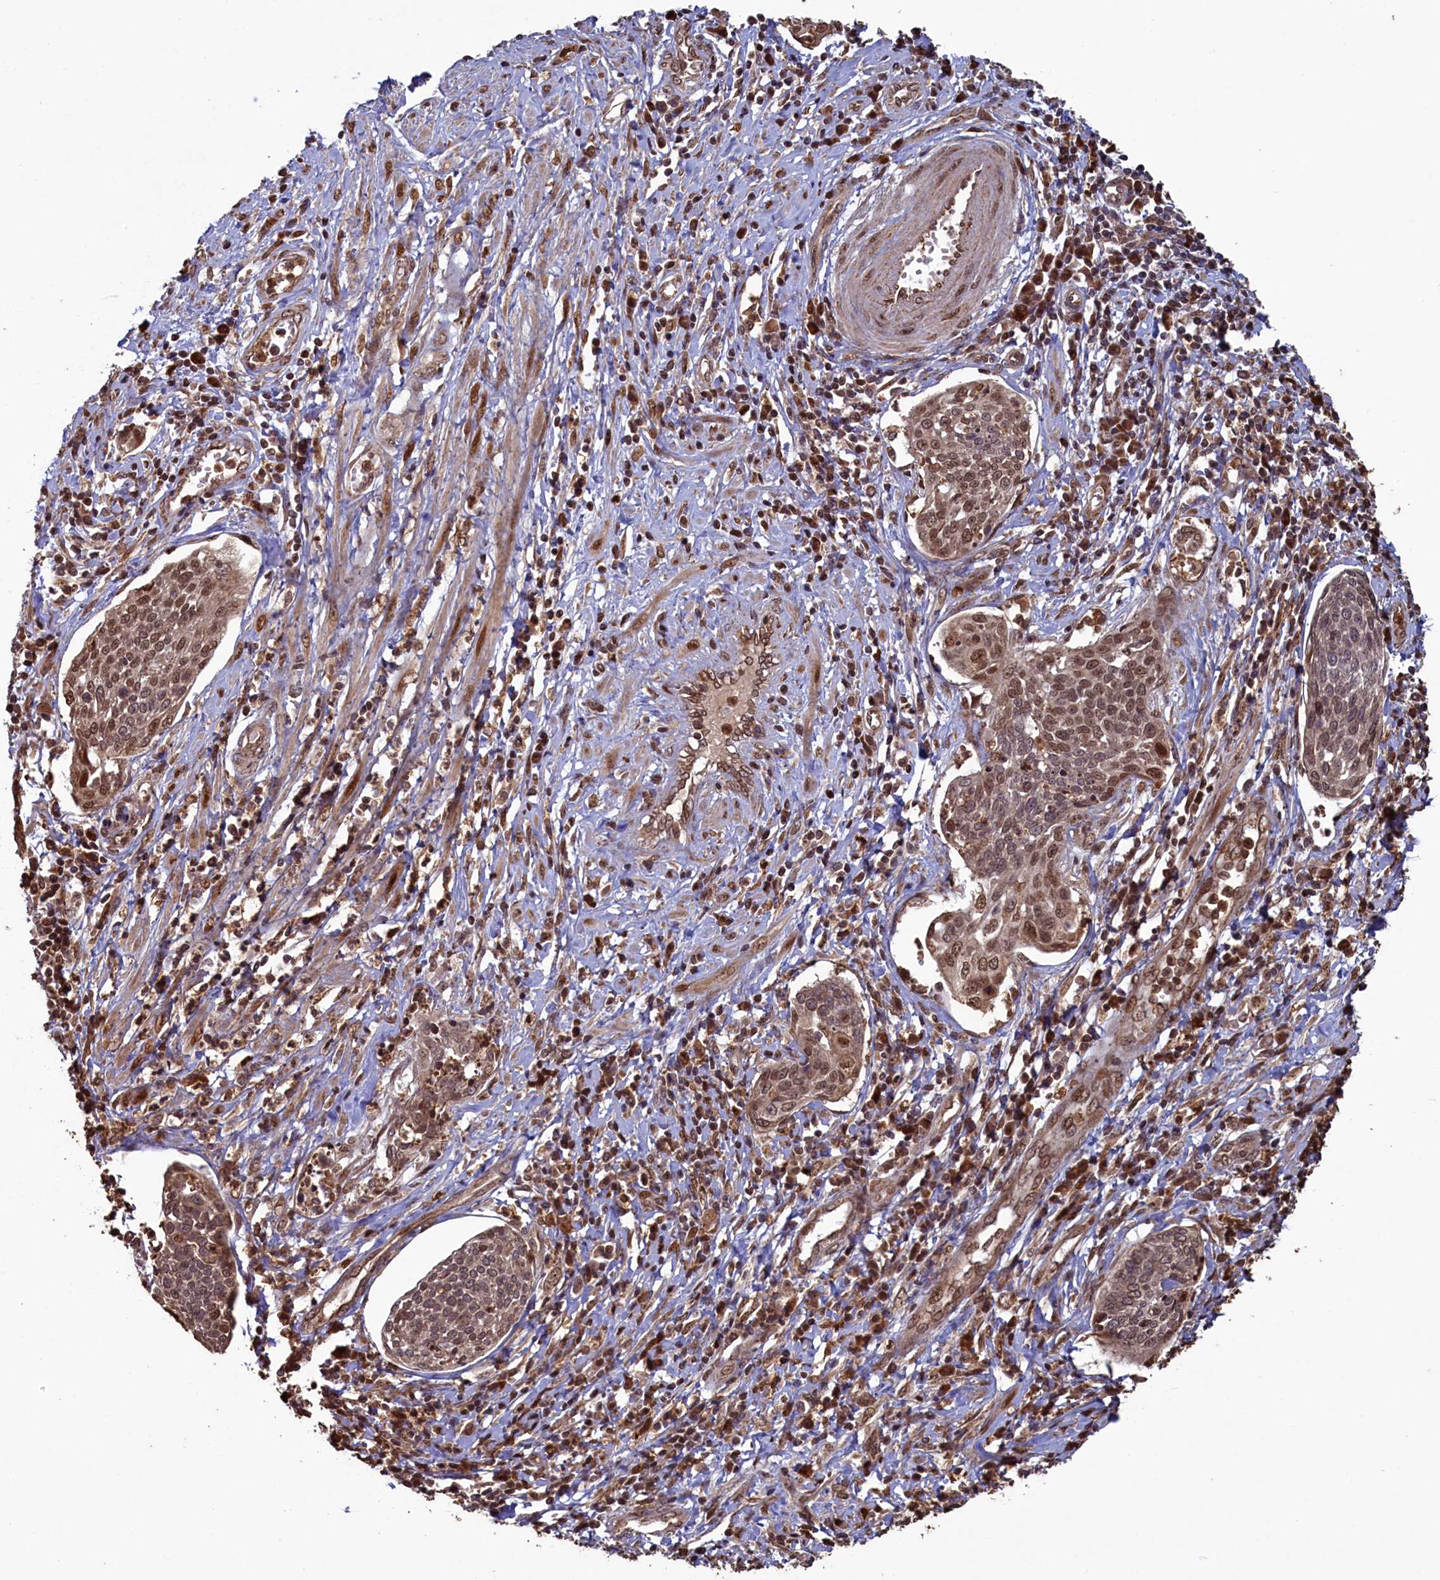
{"staining": {"intensity": "moderate", "quantity": ">75%", "location": "nuclear"}, "tissue": "cervical cancer", "cell_type": "Tumor cells", "image_type": "cancer", "snomed": [{"axis": "morphology", "description": "Squamous cell carcinoma, NOS"}, {"axis": "topography", "description": "Cervix"}], "caption": "There is medium levels of moderate nuclear positivity in tumor cells of cervical squamous cell carcinoma, as demonstrated by immunohistochemical staining (brown color).", "gene": "NAE1", "patient": {"sex": "female", "age": 34}}